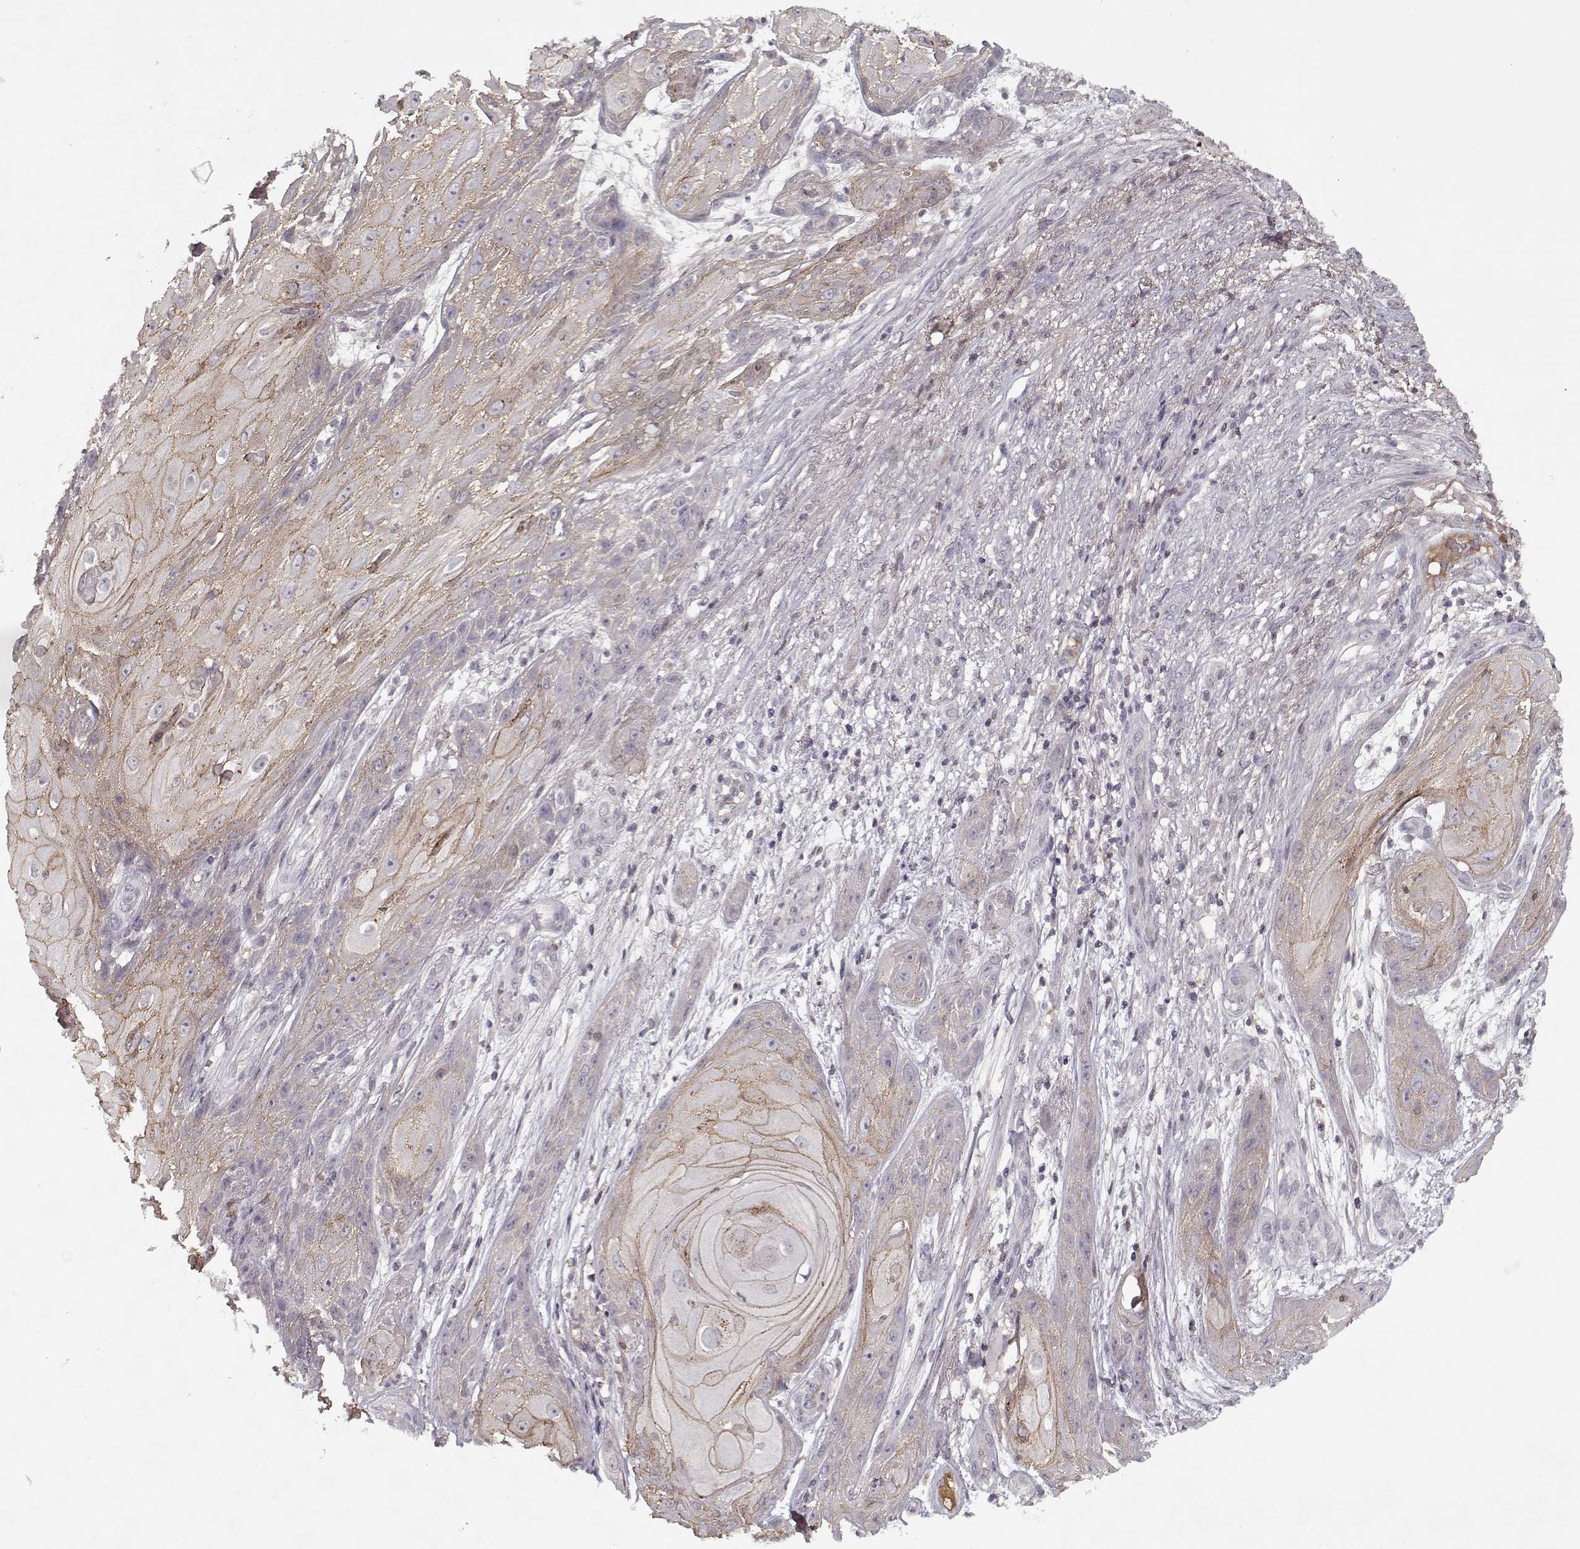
{"staining": {"intensity": "weak", "quantity": "25%-75%", "location": "cytoplasmic/membranous"}, "tissue": "skin cancer", "cell_type": "Tumor cells", "image_type": "cancer", "snomed": [{"axis": "morphology", "description": "Squamous cell carcinoma, NOS"}, {"axis": "topography", "description": "Skin"}], "caption": "This is an image of immunohistochemistry (IHC) staining of squamous cell carcinoma (skin), which shows weak positivity in the cytoplasmic/membranous of tumor cells.", "gene": "AFM", "patient": {"sex": "male", "age": 62}}